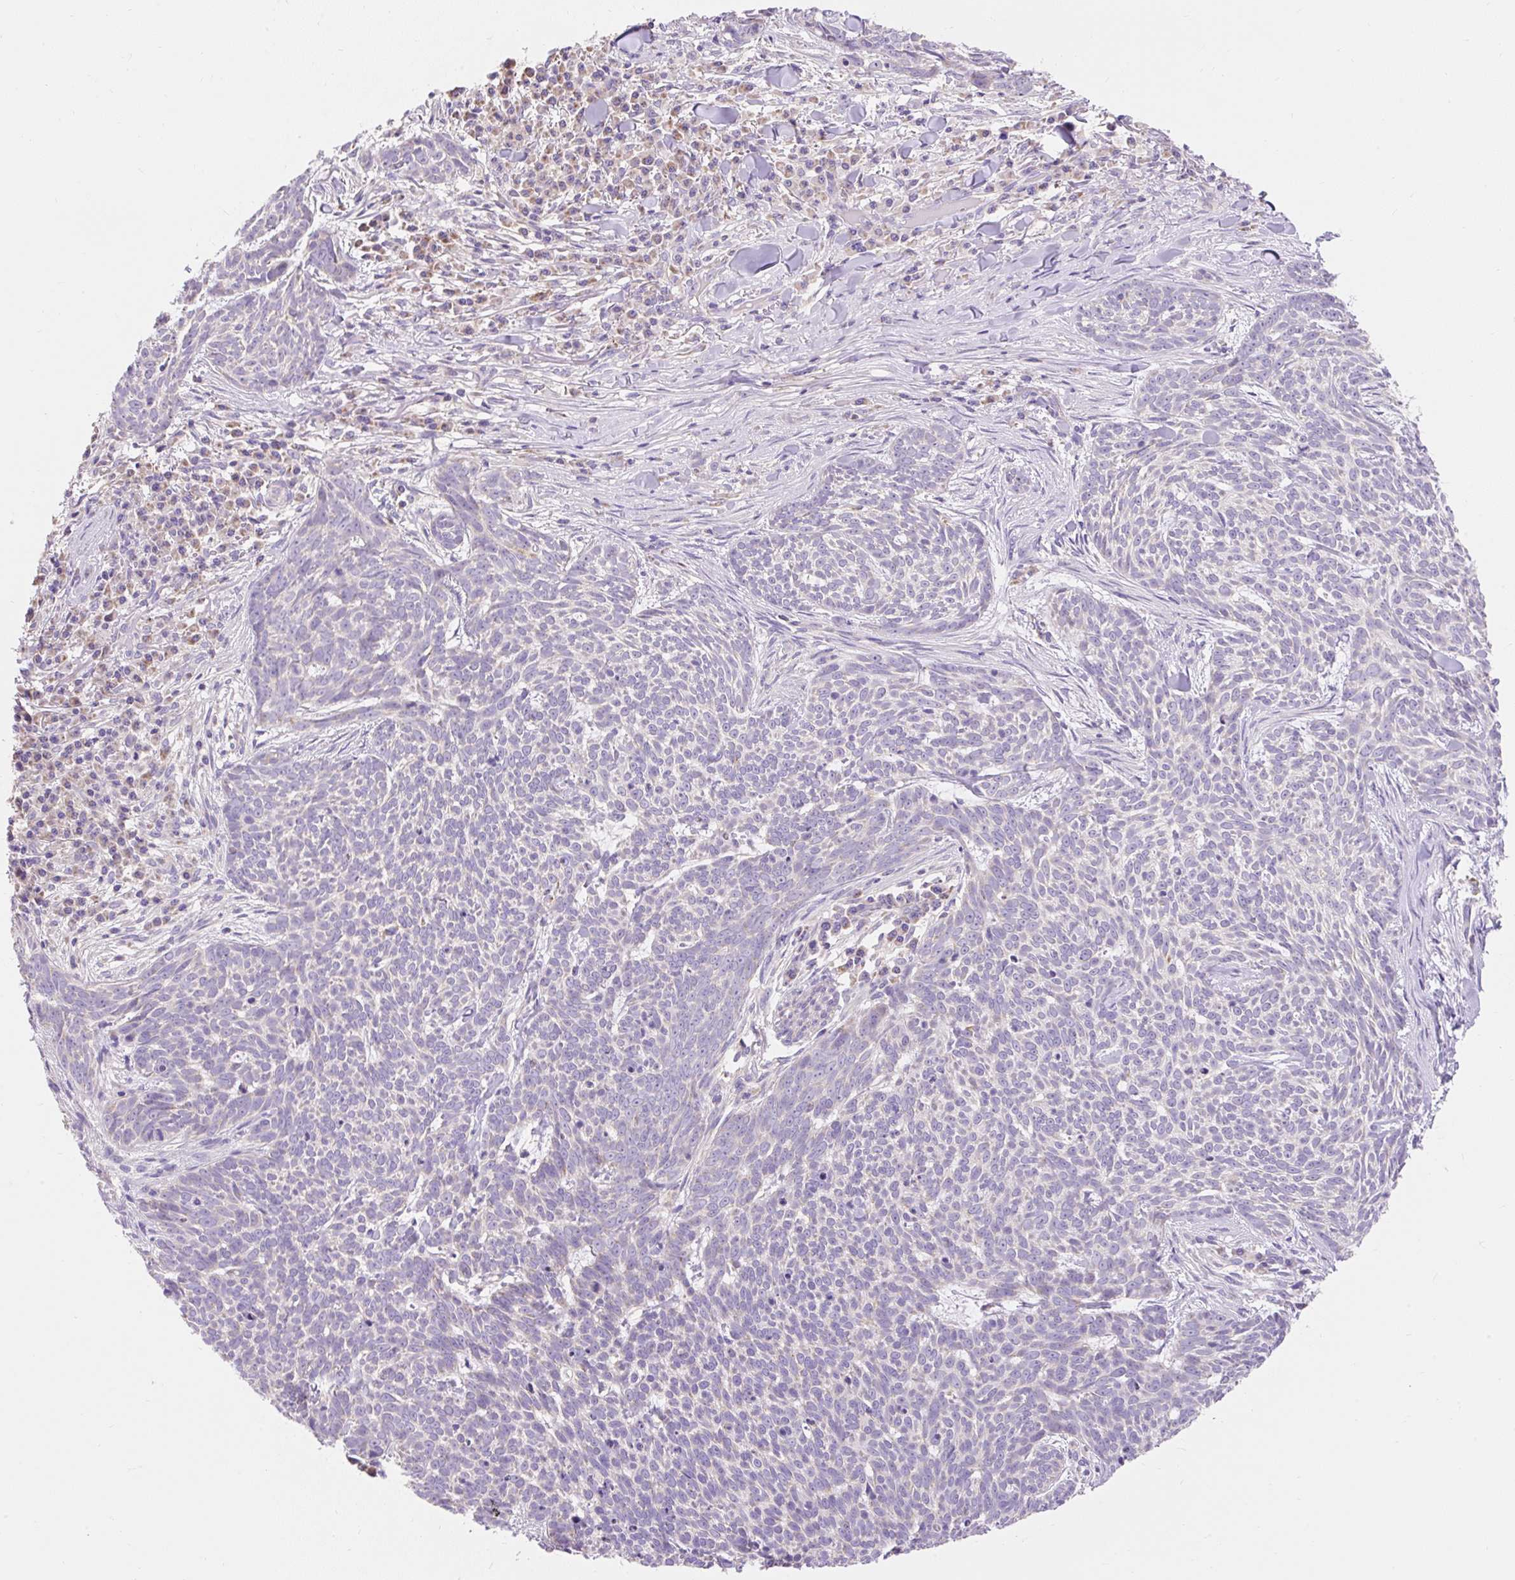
{"staining": {"intensity": "negative", "quantity": "none", "location": "none"}, "tissue": "skin cancer", "cell_type": "Tumor cells", "image_type": "cancer", "snomed": [{"axis": "morphology", "description": "Basal cell carcinoma"}, {"axis": "topography", "description": "Skin"}], "caption": "The IHC micrograph has no significant staining in tumor cells of skin basal cell carcinoma tissue.", "gene": "PMAIP1", "patient": {"sex": "female", "age": 93}}